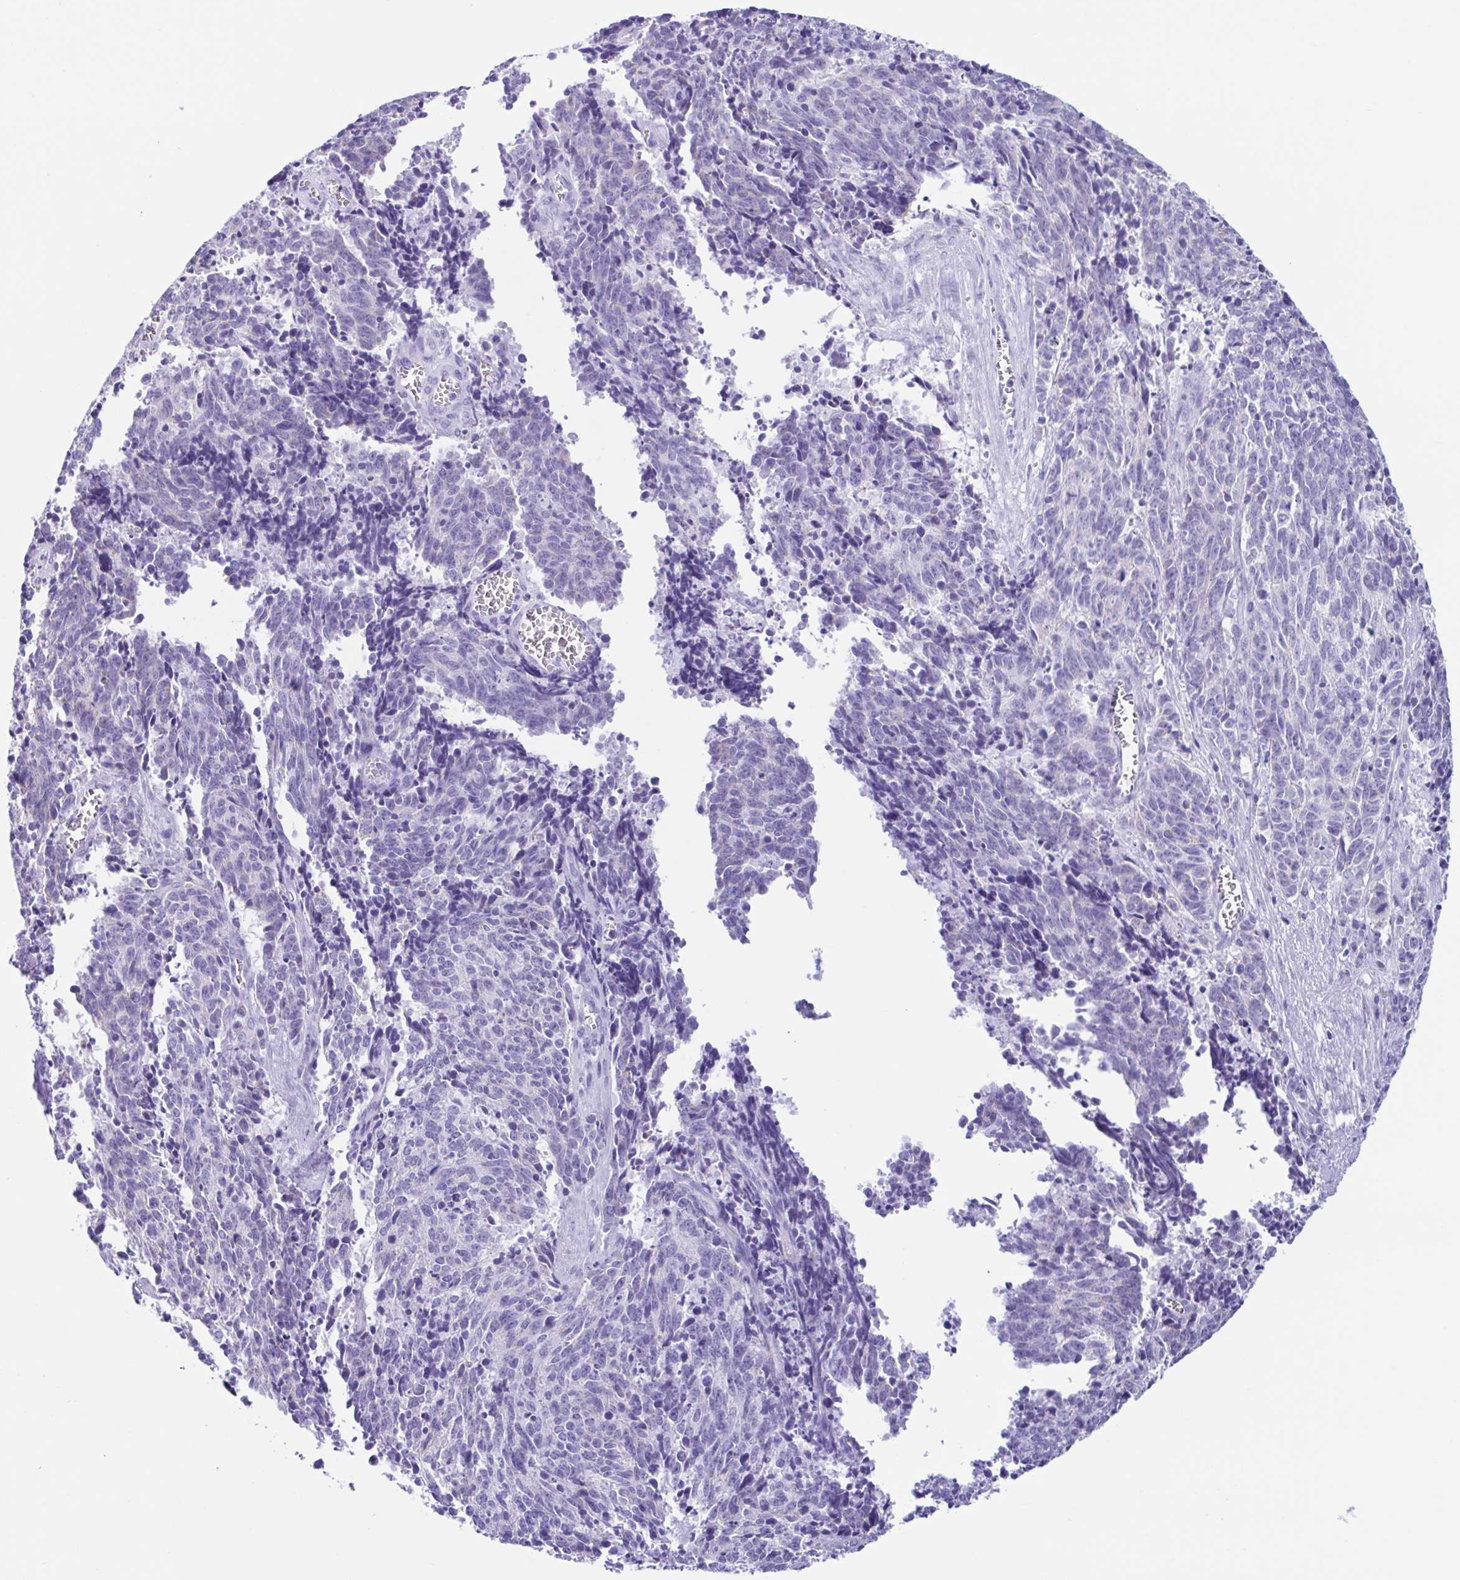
{"staining": {"intensity": "negative", "quantity": "none", "location": "none"}, "tissue": "cervical cancer", "cell_type": "Tumor cells", "image_type": "cancer", "snomed": [{"axis": "morphology", "description": "Squamous cell carcinoma, NOS"}, {"axis": "topography", "description": "Cervix"}], "caption": "This histopathology image is of cervical cancer stained with immunohistochemistry to label a protein in brown with the nuclei are counter-stained blue. There is no positivity in tumor cells. (DAB (3,3'-diaminobenzidine) immunohistochemistry visualized using brightfield microscopy, high magnification).", "gene": "ACTRT3", "patient": {"sex": "female", "age": 29}}